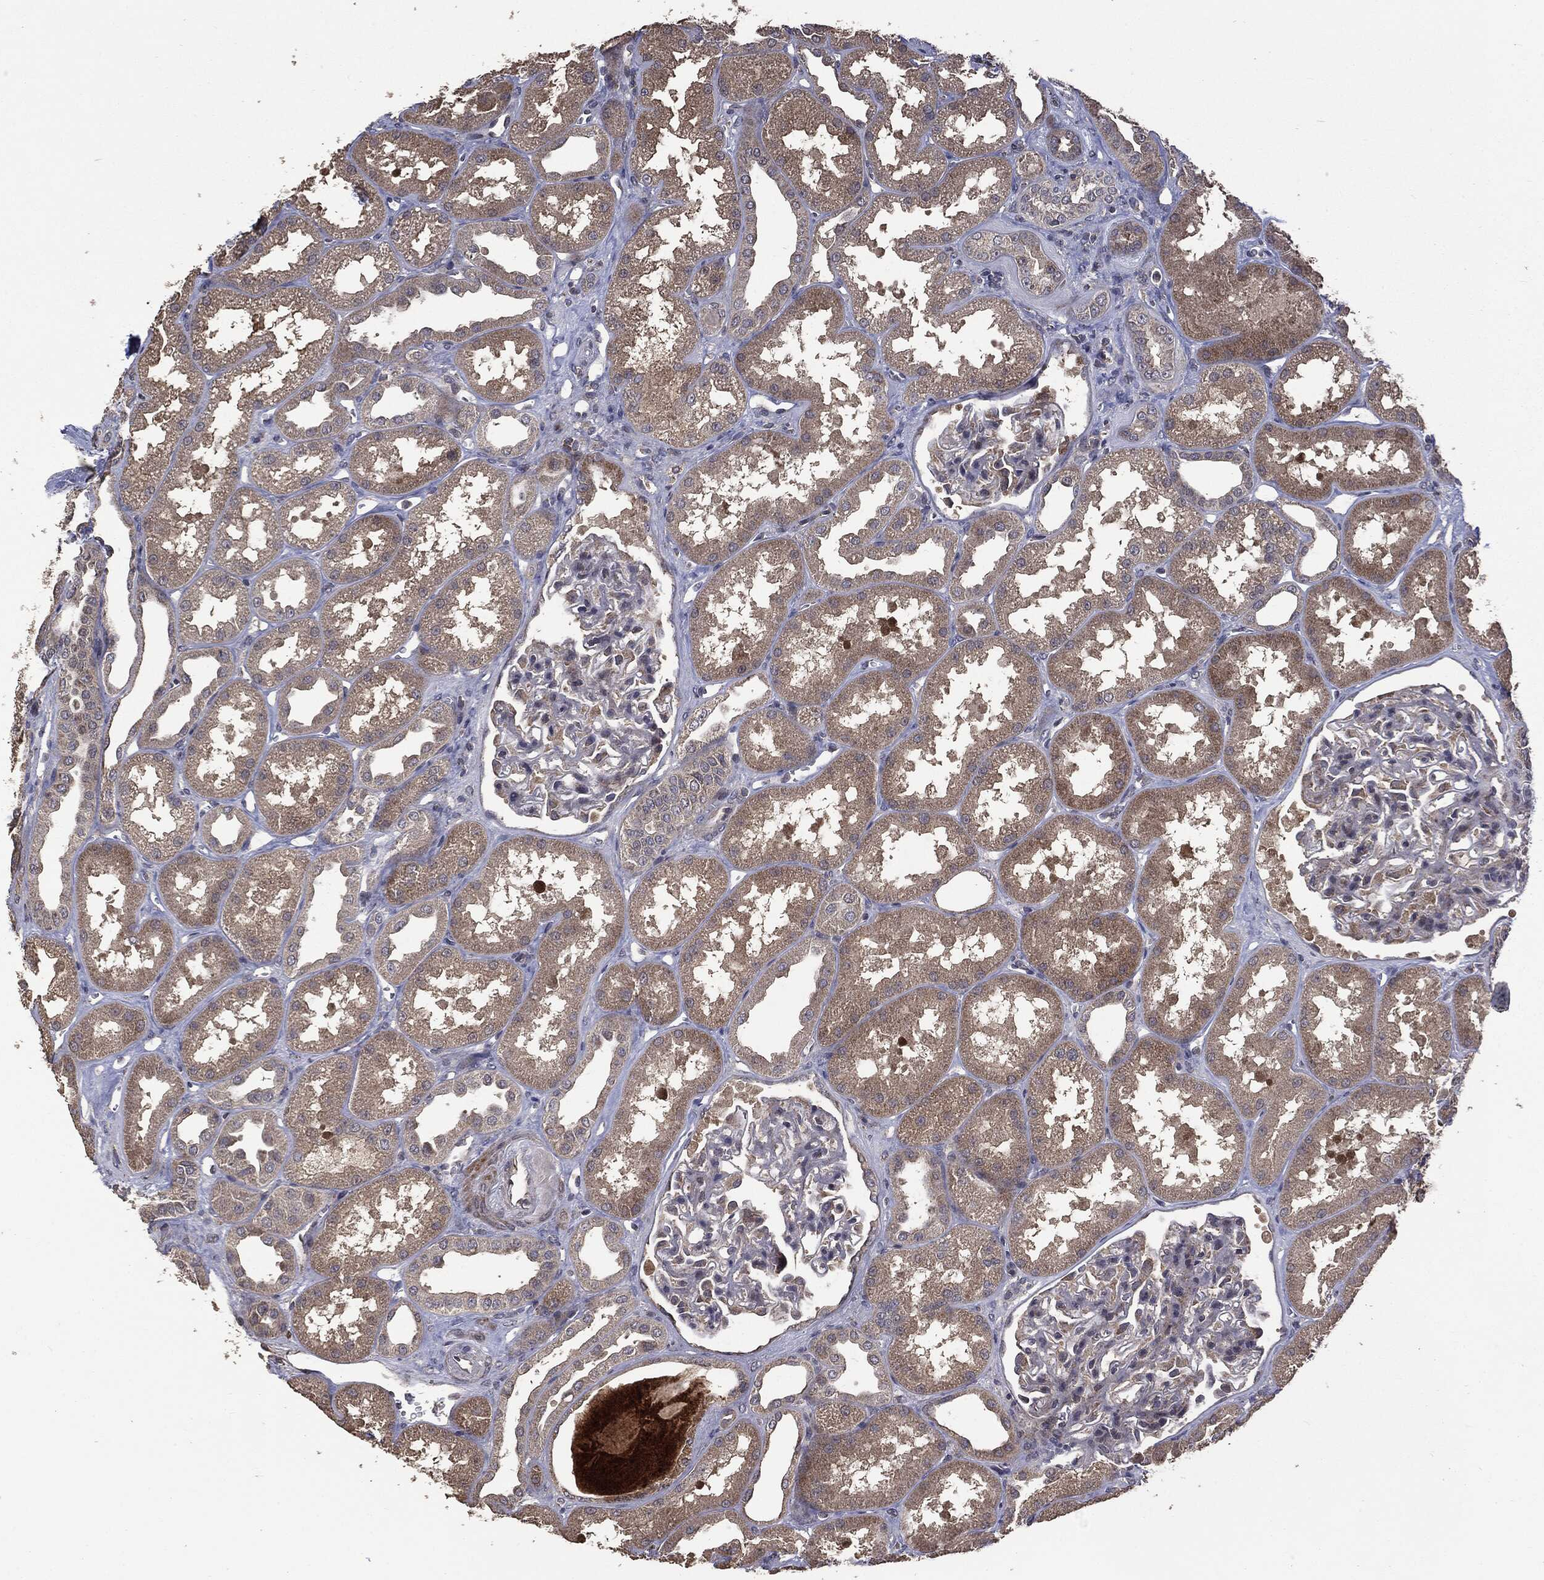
{"staining": {"intensity": "negative", "quantity": "none", "location": "none"}, "tissue": "kidney", "cell_type": "Cells in glomeruli", "image_type": "normal", "snomed": [{"axis": "morphology", "description": "Normal tissue, NOS"}, {"axis": "topography", "description": "Kidney"}], "caption": "Immunohistochemical staining of benign human kidney demonstrates no significant positivity in cells in glomeruli. (DAB (3,3'-diaminobenzidine) immunohistochemistry with hematoxylin counter stain).", "gene": "MTOR", "patient": {"sex": "male", "age": 61}}